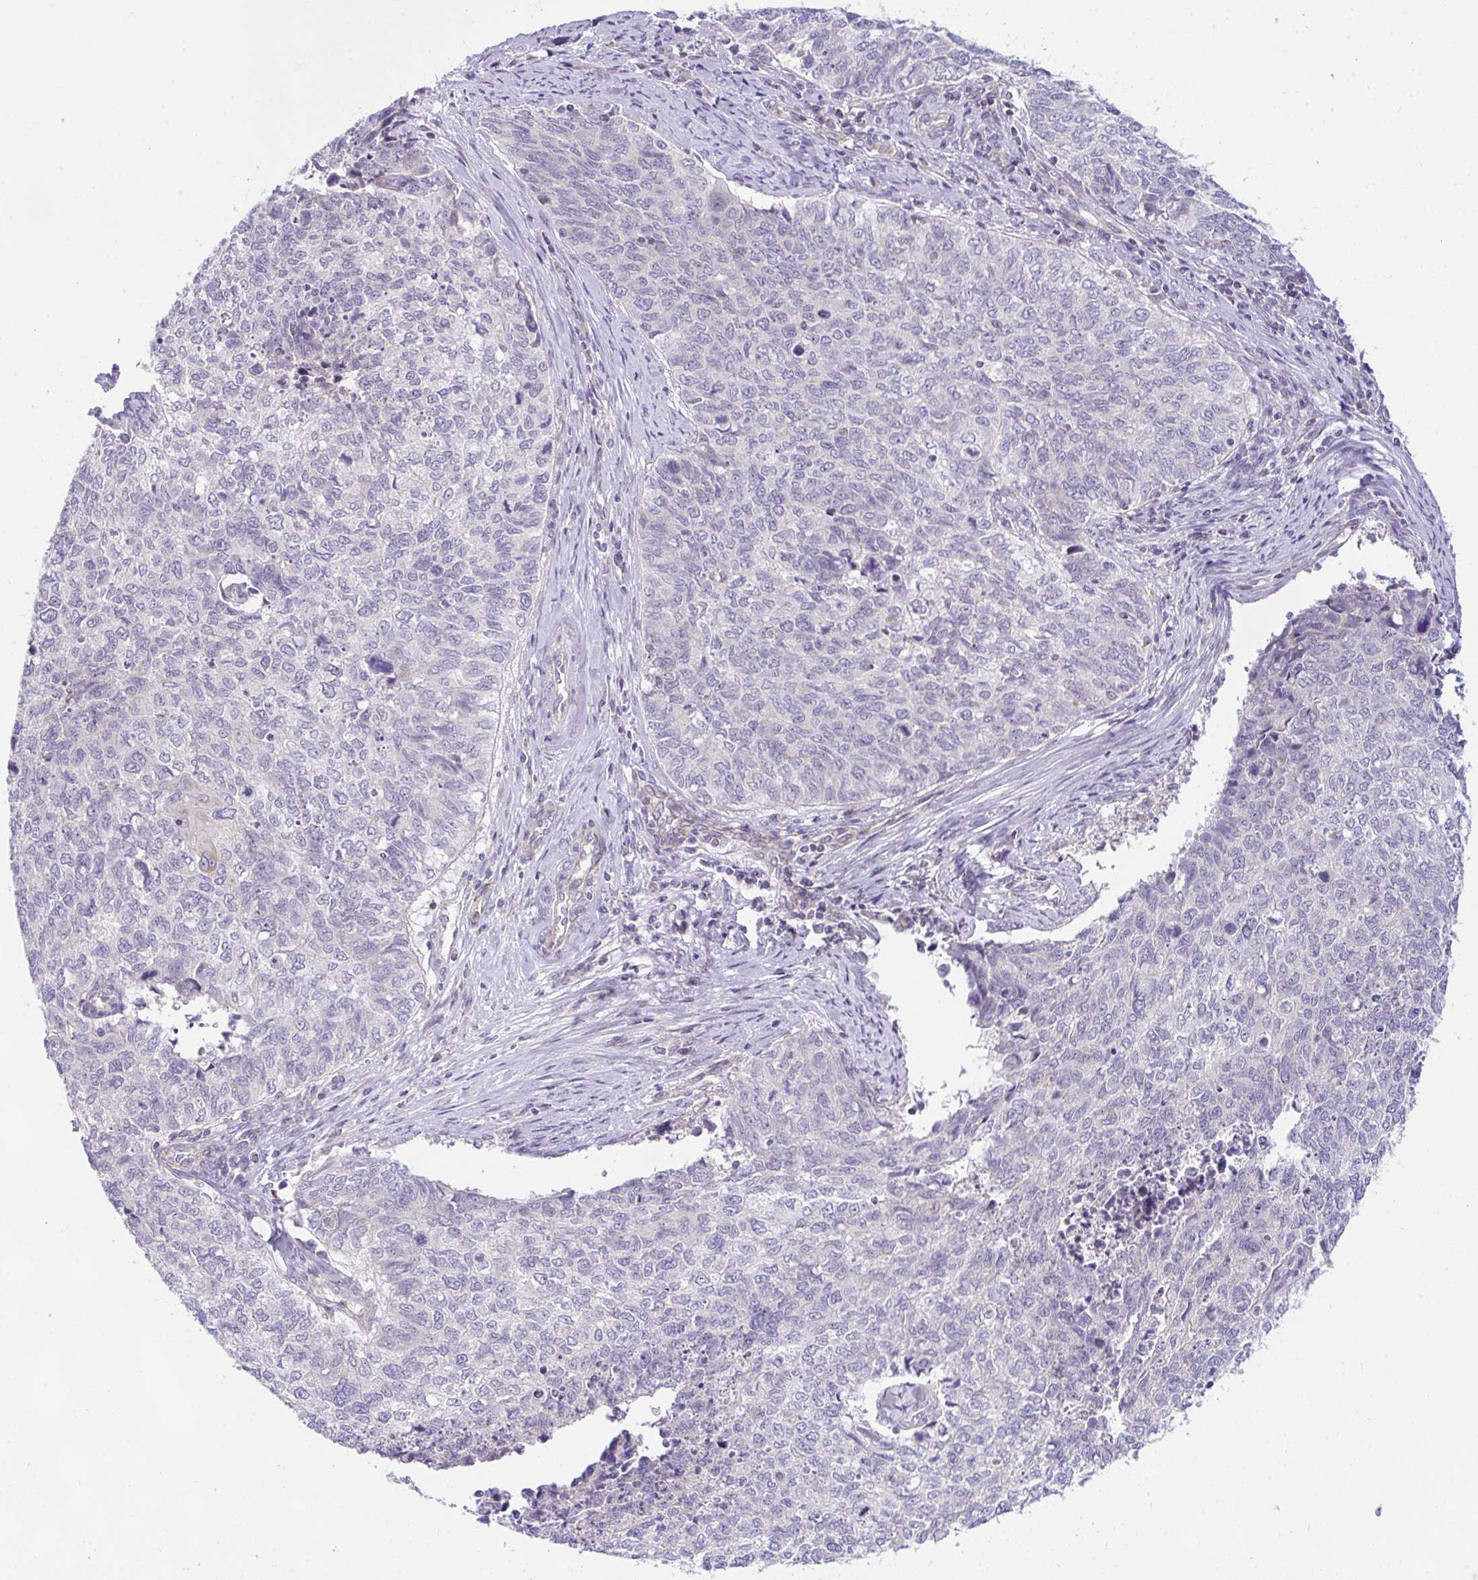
{"staining": {"intensity": "negative", "quantity": "none", "location": "none"}, "tissue": "cervical cancer", "cell_type": "Tumor cells", "image_type": "cancer", "snomed": [{"axis": "morphology", "description": "Adenocarcinoma, NOS"}, {"axis": "topography", "description": "Cervix"}], "caption": "Protein analysis of cervical adenocarcinoma reveals no significant staining in tumor cells.", "gene": "CEP63", "patient": {"sex": "female", "age": 63}}